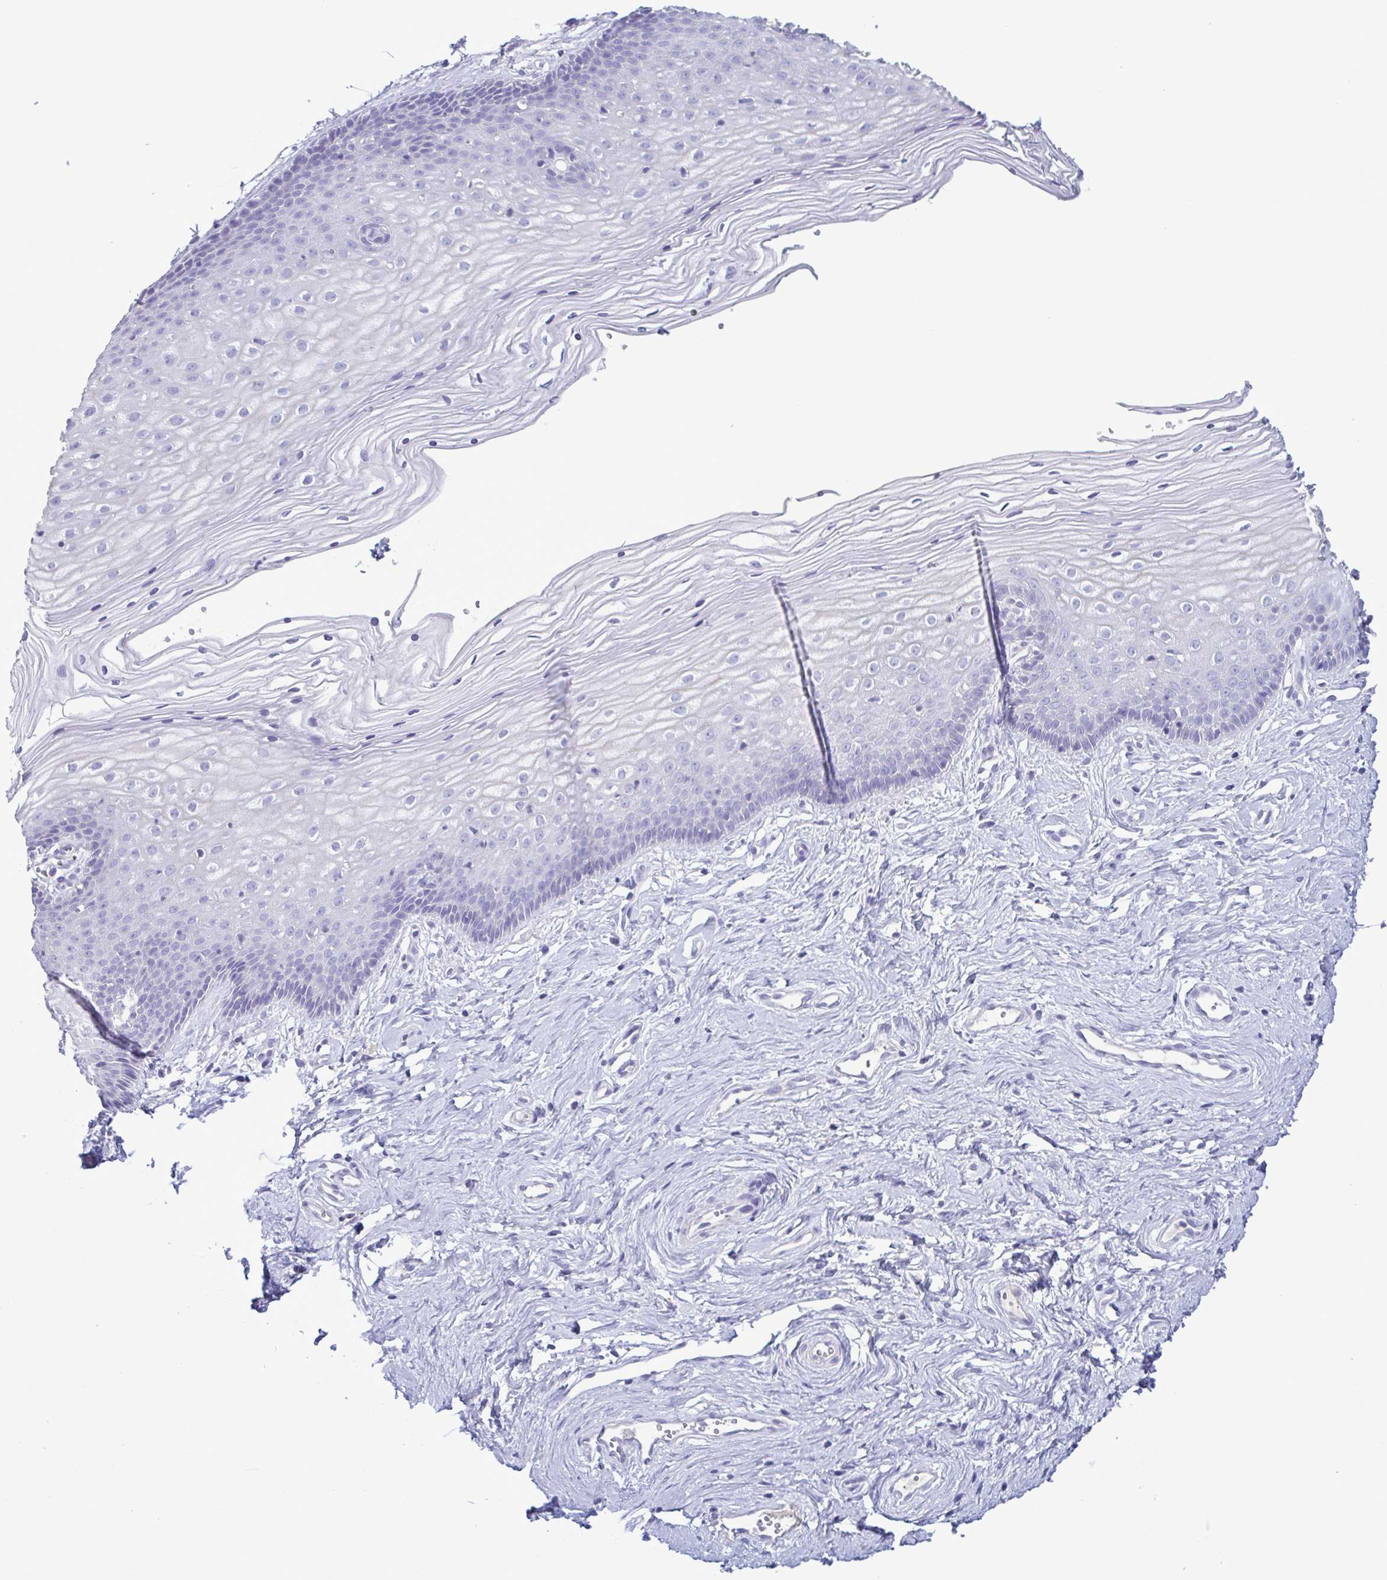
{"staining": {"intensity": "negative", "quantity": "none", "location": "none"}, "tissue": "vagina", "cell_type": "Squamous epithelial cells", "image_type": "normal", "snomed": [{"axis": "morphology", "description": "Normal tissue, NOS"}, {"axis": "topography", "description": "Vagina"}], "caption": "This is a image of immunohistochemistry staining of normal vagina, which shows no staining in squamous epithelial cells.", "gene": "INAFM1", "patient": {"sex": "female", "age": 38}}